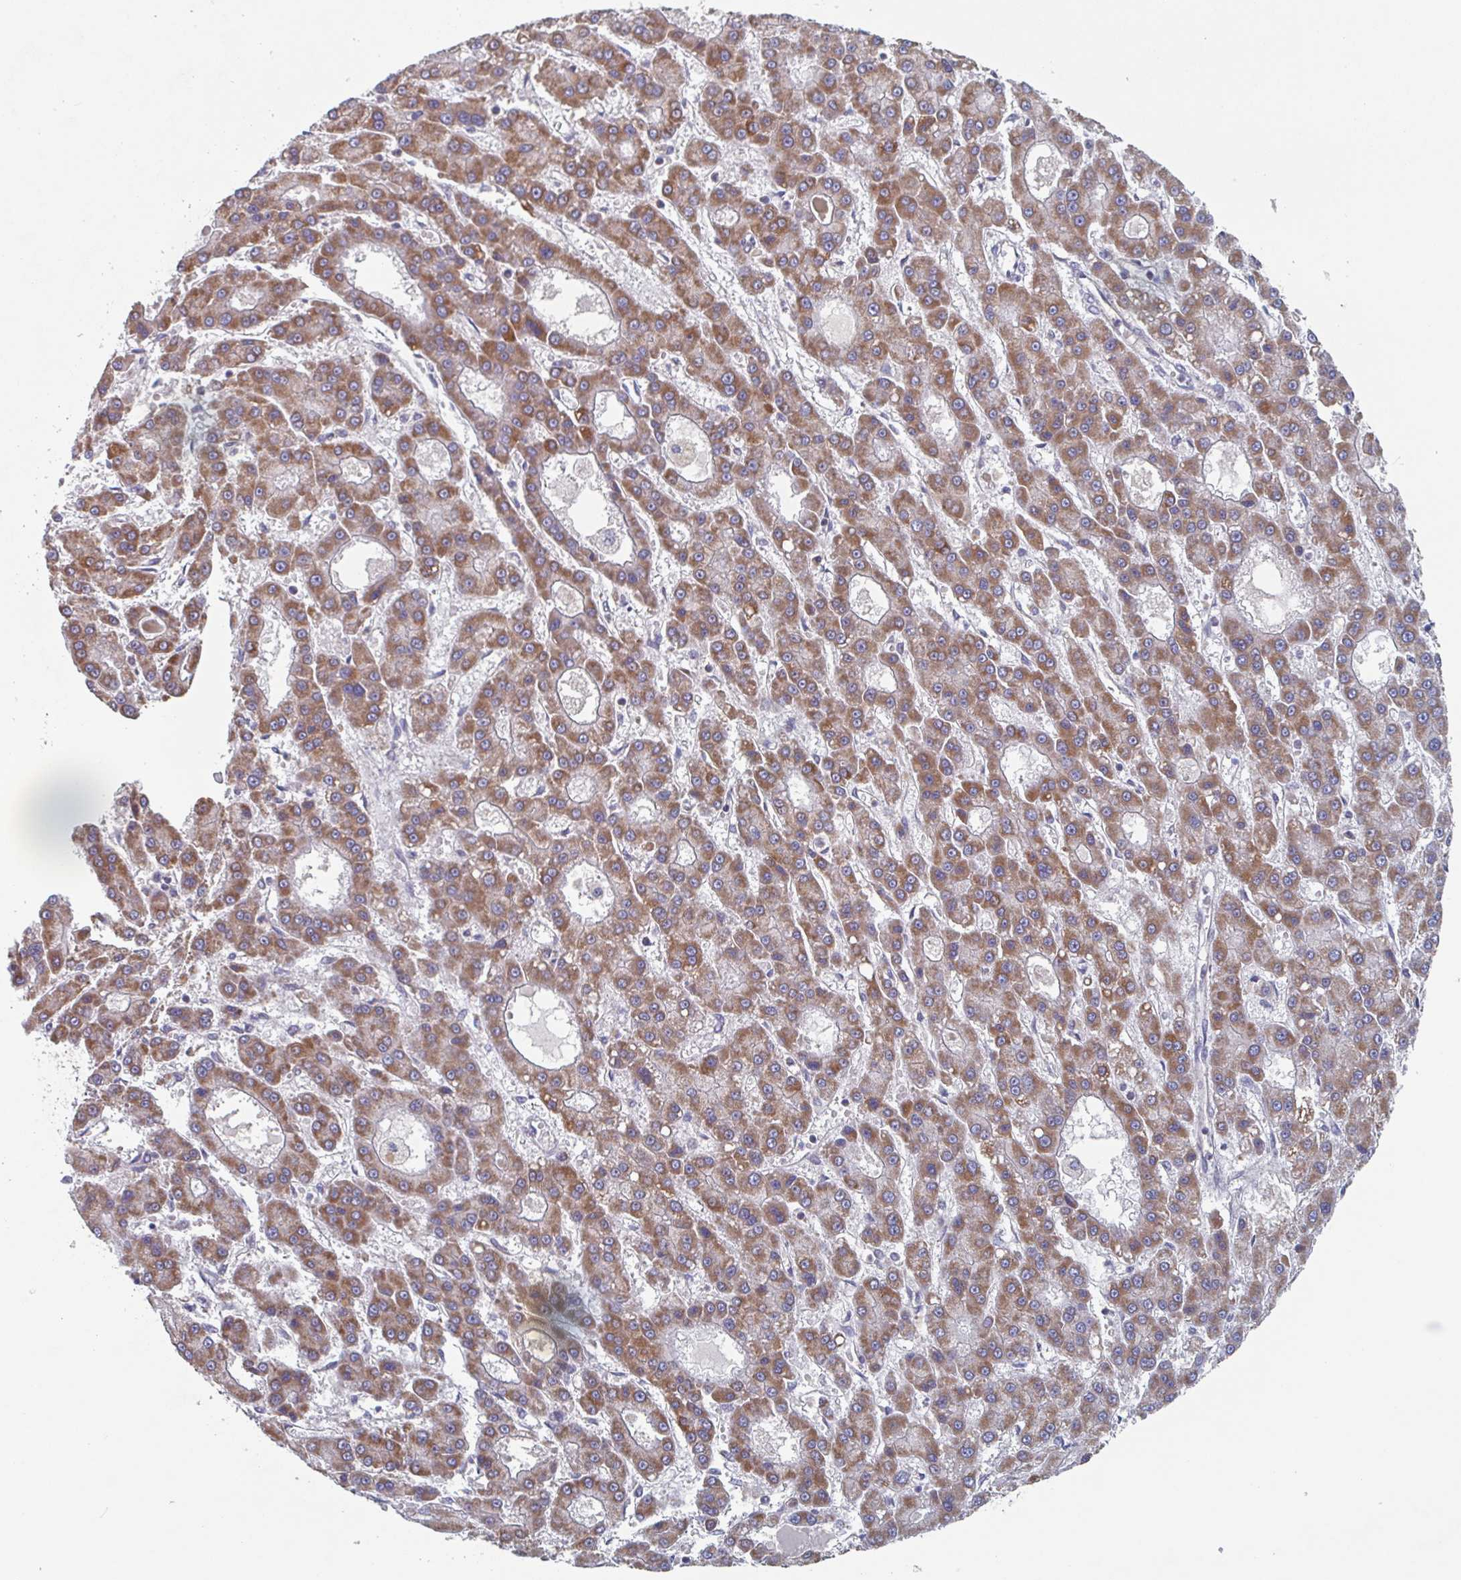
{"staining": {"intensity": "moderate", "quantity": ">75%", "location": "cytoplasmic/membranous"}, "tissue": "liver cancer", "cell_type": "Tumor cells", "image_type": "cancer", "snomed": [{"axis": "morphology", "description": "Carcinoma, Hepatocellular, NOS"}, {"axis": "topography", "description": "Liver"}], "caption": "An immunohistochemistry micrograph of neoplastic tissue is shown. Protein staining in brown labels moderate cytoplasmic/membranous positivity in liver cancer within tumor cells.", "gene": "SURF1", "patient": {"sex": "male", "age": 70}}